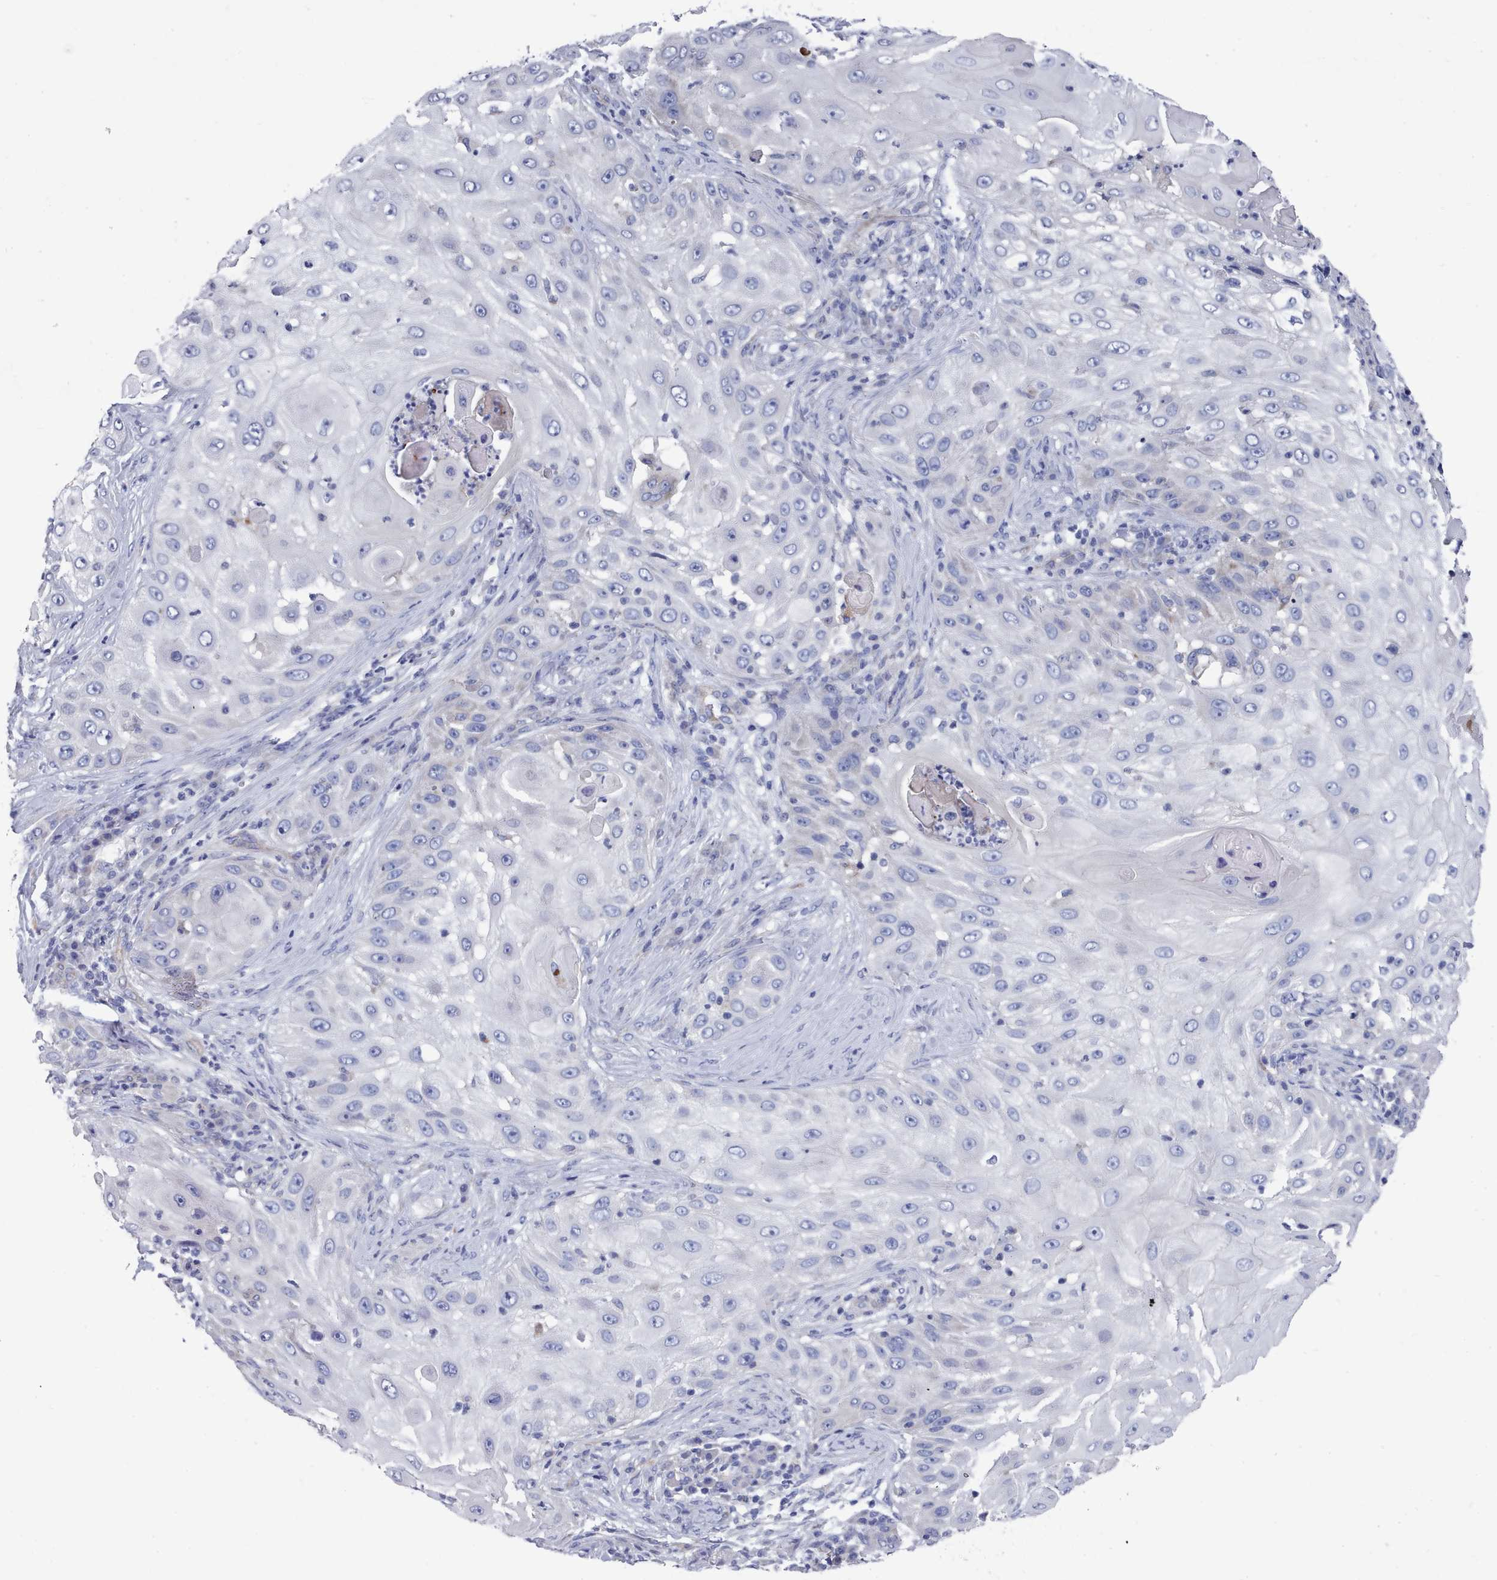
{"staining": {"intensity": "negative", "quantity": "none", "location": "none"}, "tissue": "skin cancer", "cell_type": "Tumor cells", "image_type": "cancer", "snomed": [{"axis": "morphology", "description": "Squamous cell carcinoma, NOS"}, {"axis": "topography", "description": "Skin"}], "caption": "A high-resolution histopathology image shows IHC staining of skin cancer (squamous cell carcinoma), which shows no significant expression in tumor cells. Nuclei are stained in blue.", "gene": "PDE4C", "patient": {"sex": "female", "age": 44}}